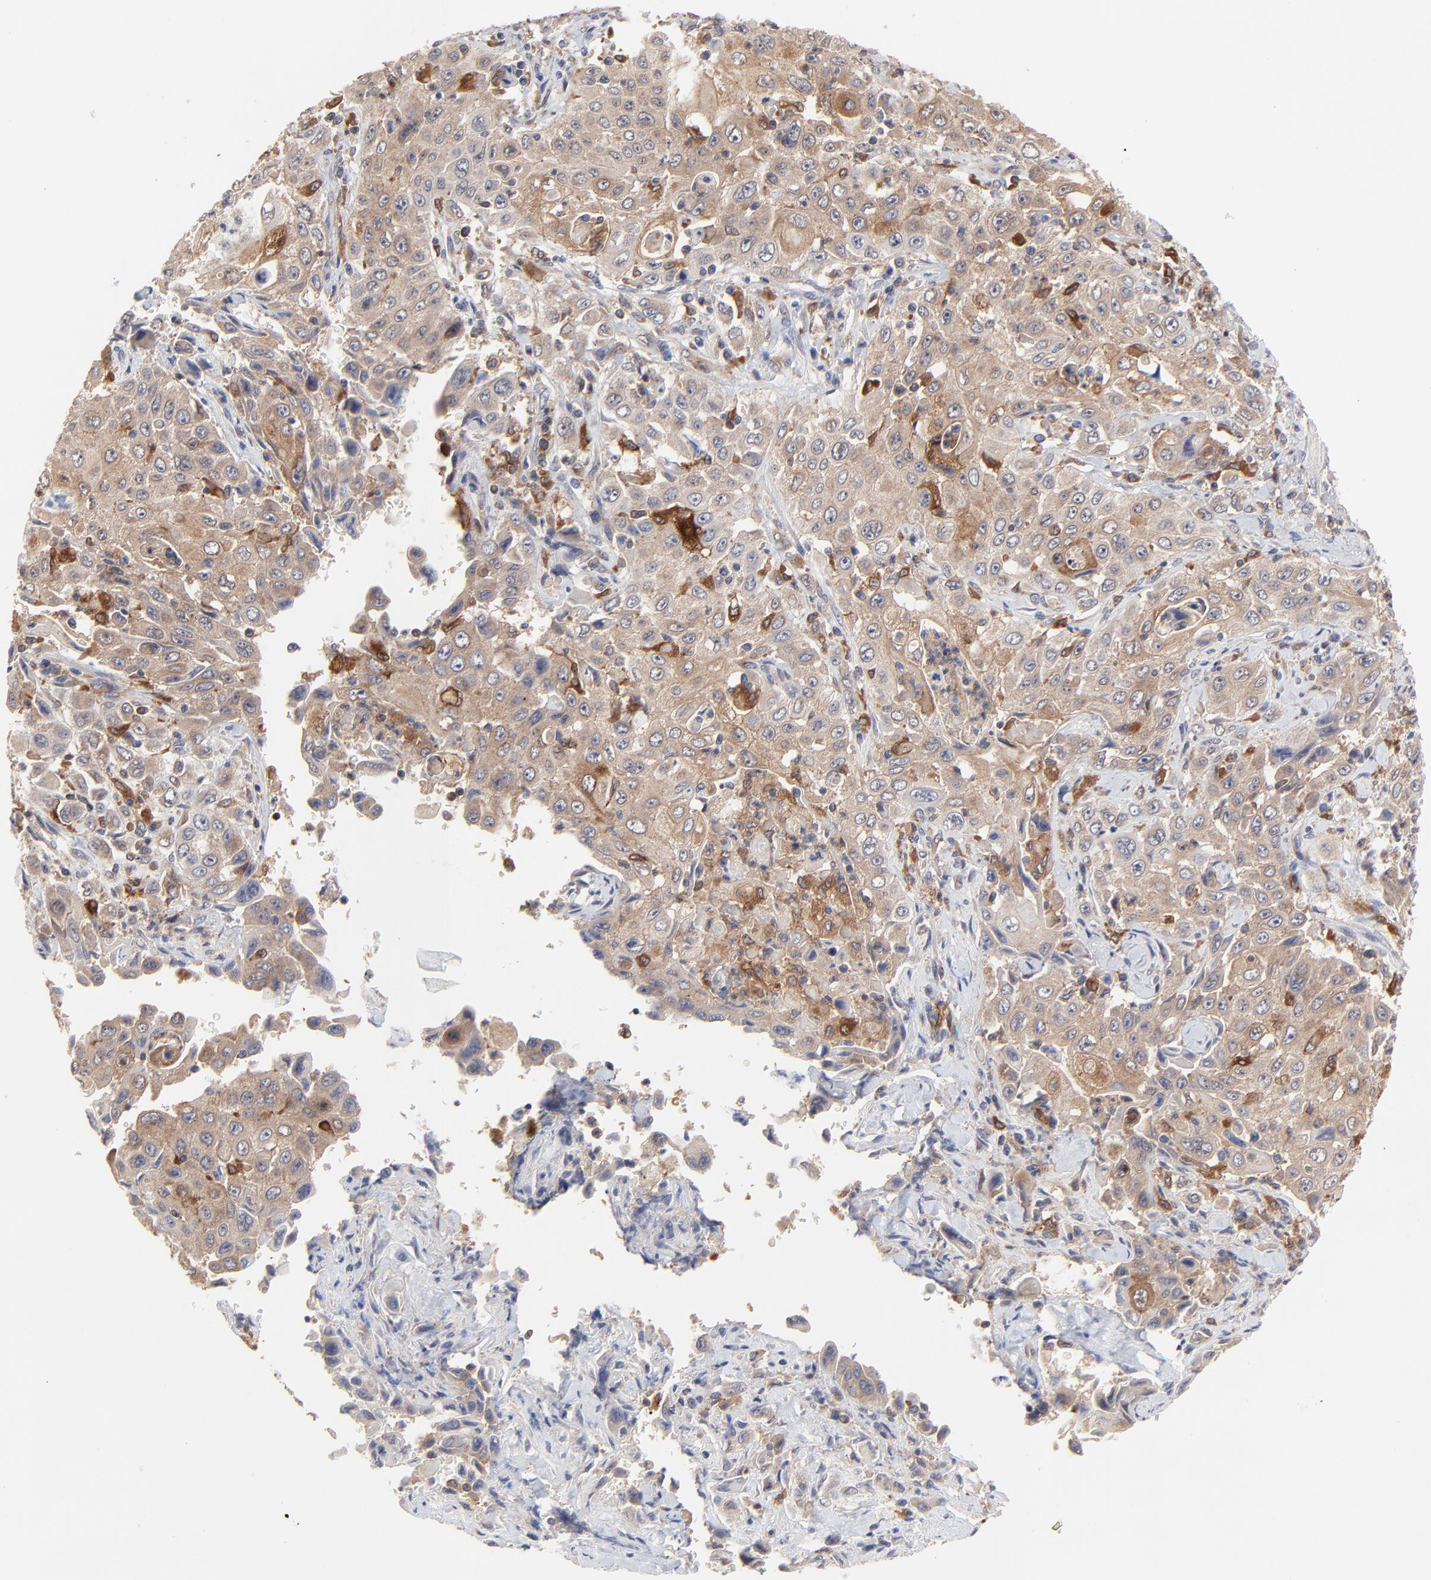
{"staining": {"intensity": "moderate", "quantity": ">75%", "location": "cytoplasmic/membranous"}, "tissue": "pancreatic cancer", "cell_type": "Tumor cells", "image_type": "cancer", "snomed": [{"axis": "morphology", "description": "Adenocarcinoma, NOS"}, {"axis": "topography", "description": "Pancreas"}], "caption": "Immunohistochemistry of pancreatic adenocarcinoma demonstrates medium levels of moderate cytoplasmic/membranous positivity in about >75% of tumor cells. The protein of interest is stained brown, and the nuclei are stained in blue (DAB IHC with brightfield microscopy, high magnification).", "gene": "RAB9A", "patient": {"sex": "male", "age": 70}}